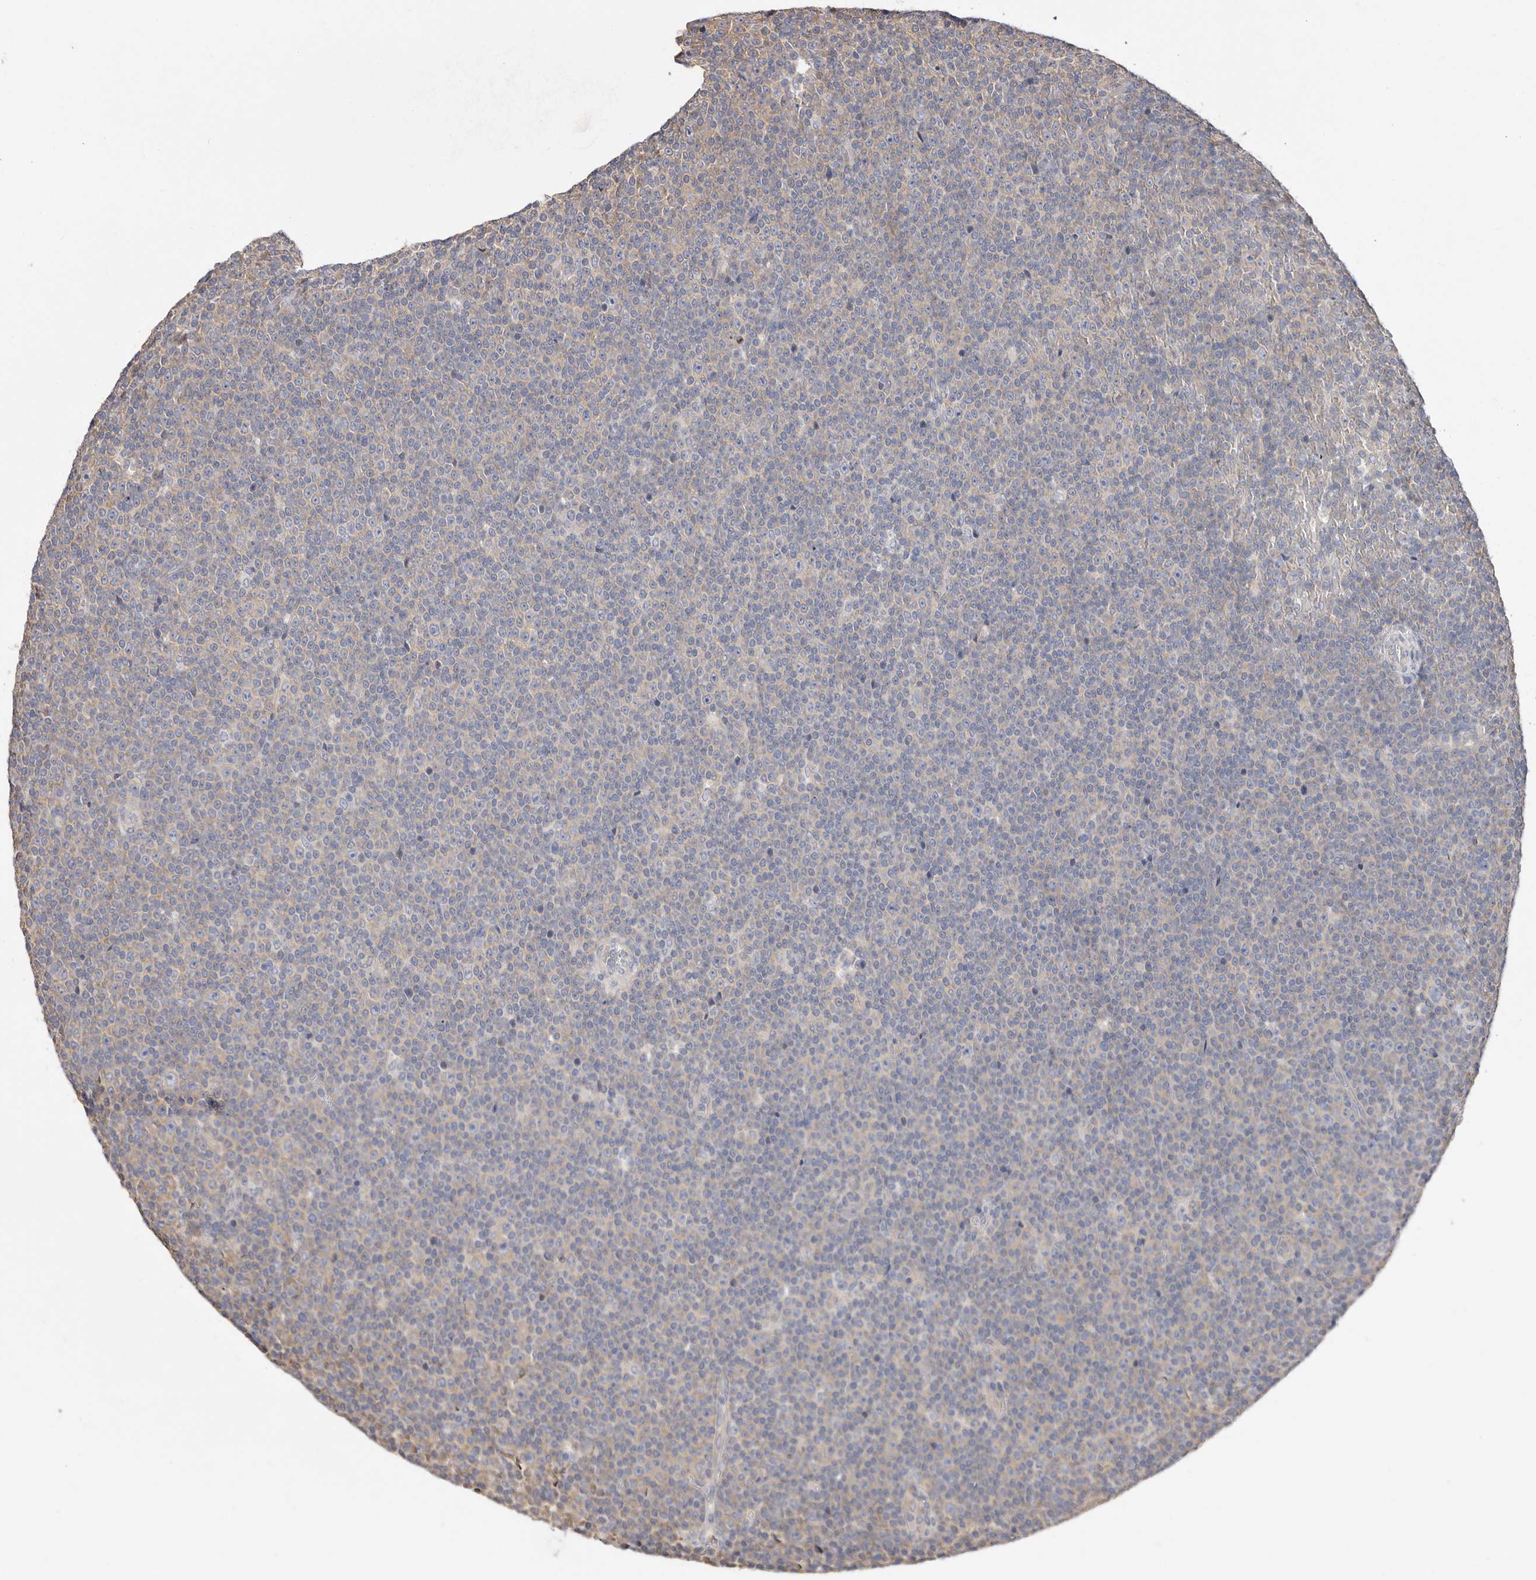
{"staining": {"intensity": "negative", "quantity": "none", "location": "none"}, "tissue": "lymphoma", "cell_type": "Tumor cells", "image_type": "cancer", "snomed": [{"axis": "morphology", "description": "Malignant lymphoma, non-Hodgkin's type, Low grade"}, {"axis": "topography", "description": "Lymph node"}], "caption": "Low-grade malignant lymphoma, non-Hodgkin's type was stained to show a protein in brown. There is no significant expression in tumor cells.", "gene": "FAM167B", "patient": {"sex": "female", "age": 67}}